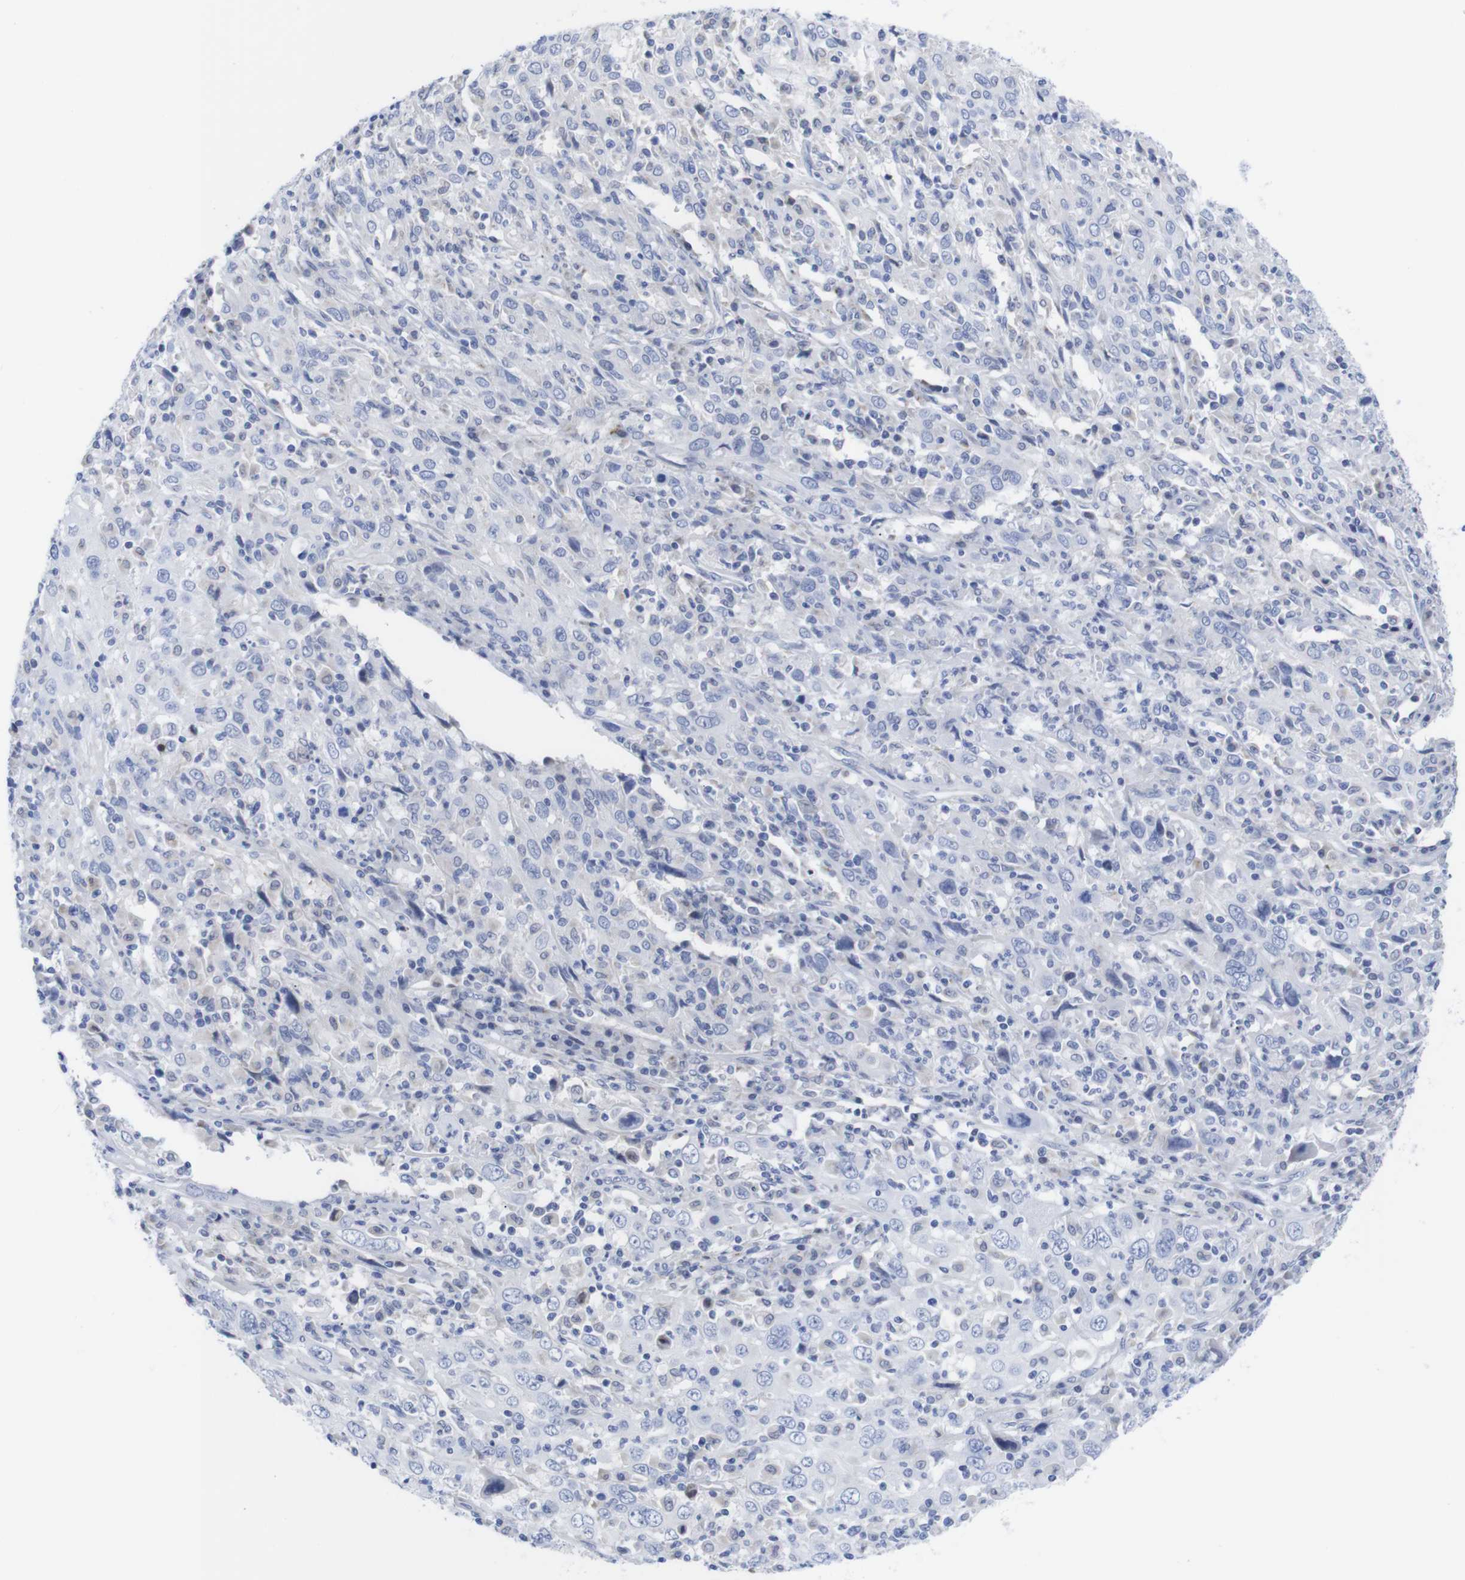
{"staining": {"intensity": "negative", "quantity": "none", "location": "none"}, "tissue": "cervical cancer", "cell_type": "Tumor cells", "image_type": "cancer", "snomed": [{"axis": "morphology", "description": "Squamous cell carcinoma, NOS"}, {"axis": "topography", "description": "Cervix"}], "caption": "Immunohistochemistry of human cervical cancer reveals no staining in tumor cells.", "gene": "LRRC55", "patient": {"sex": "female", "age": 46}}